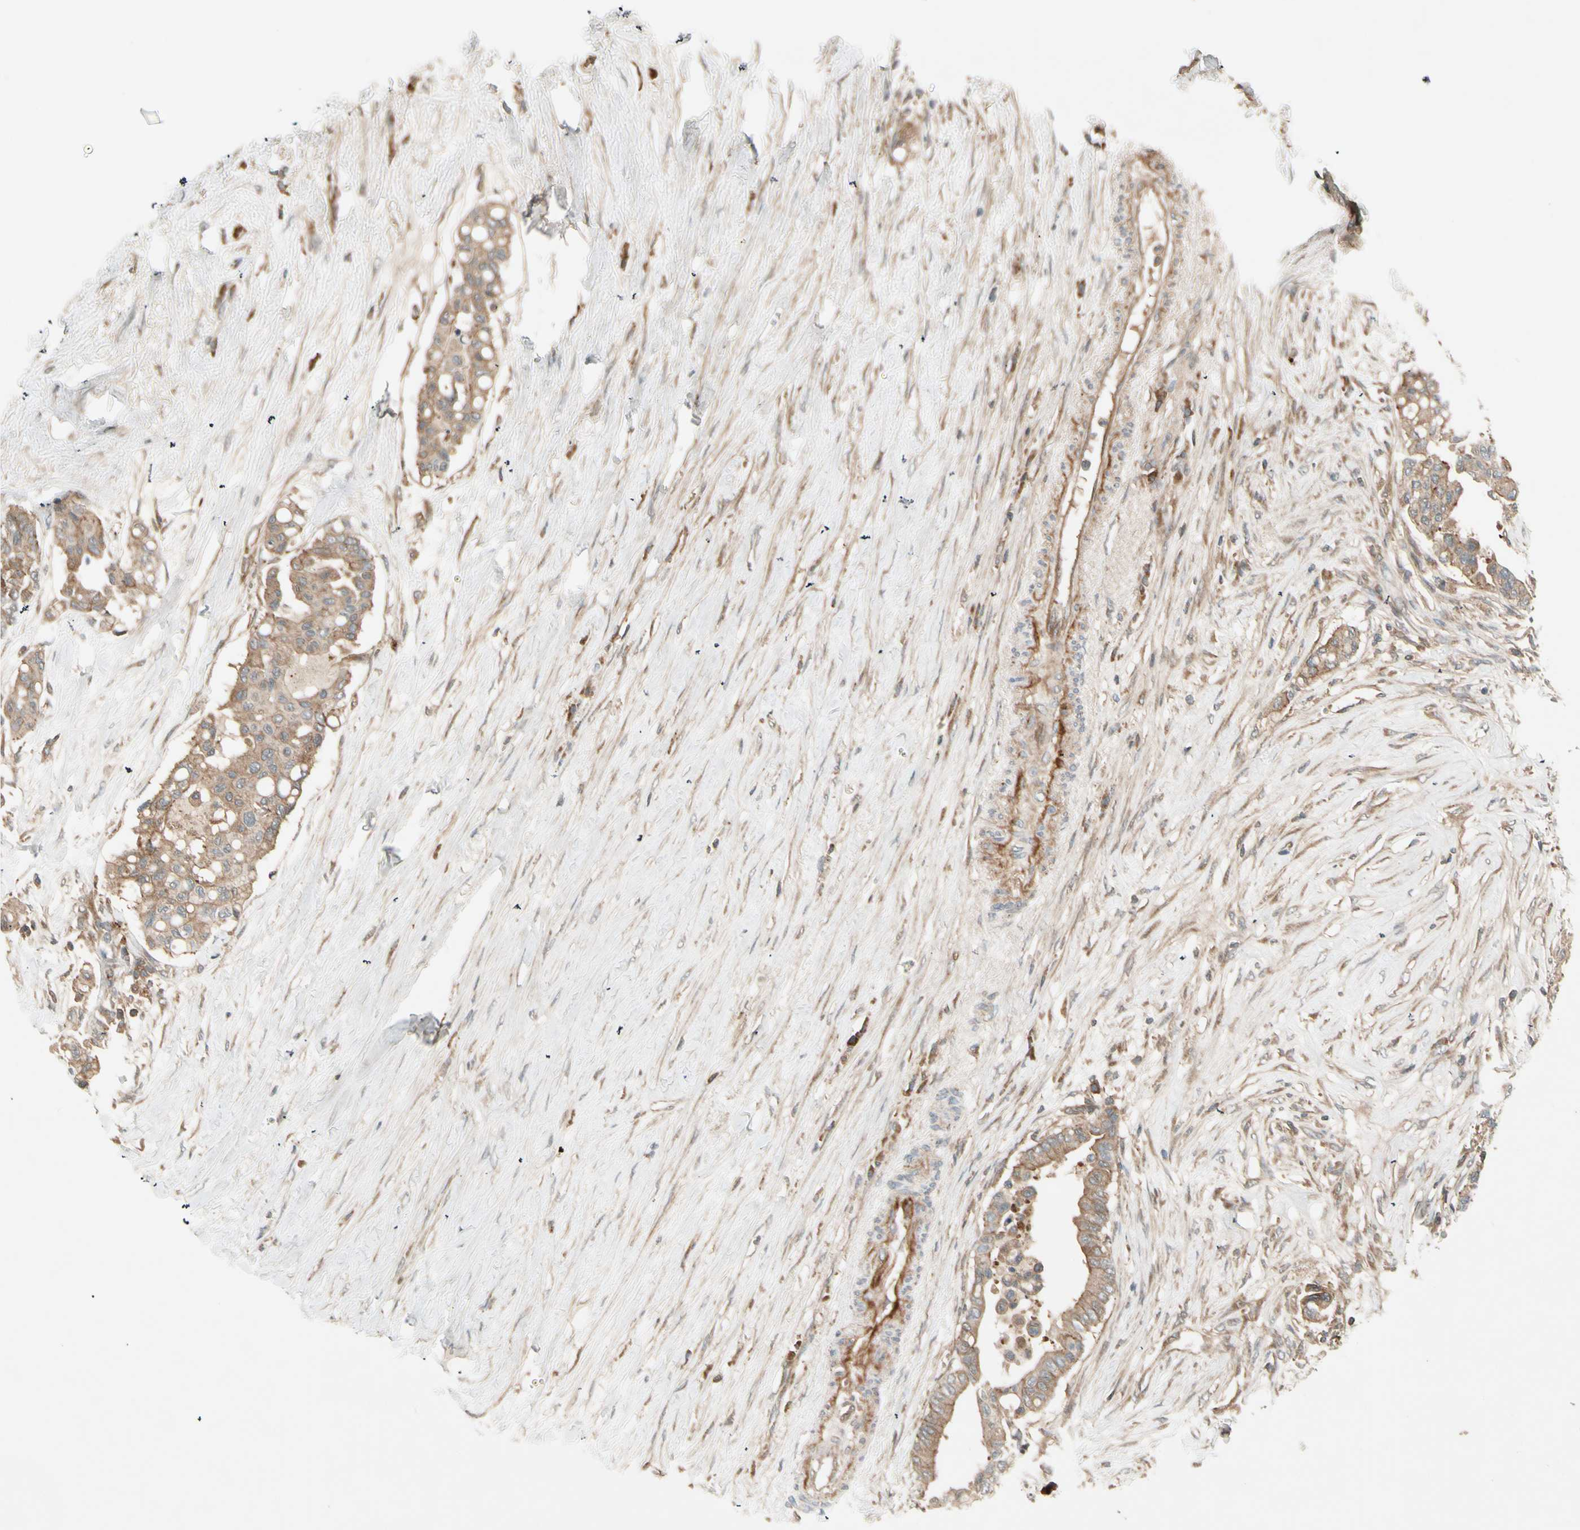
{"staining": {"intensity": "moderate", "quantity": ">75%", "location": "cytoplasmic/membranous"}, "tissue": "colorectal cancer", "cell_type": "Tumor cells", "image_type": "cancer", "snomed": [{"axis": "morphology", "description": "Normal tissue, NOS"}, {"axis": "morphology", "description": "Adenocarcinoma, NOS"}, {"axis": "topography", "description": "Colon"}], "caption": "There is medium levels of moderate cytoplasmic/membranous expression in tumor cells of colorectal adenocarcinoma, as demonstrated by immunohistochemical staining (brown color).", "gene": "ACVR1C", "patient": {"sex": "male", "age": 82}}